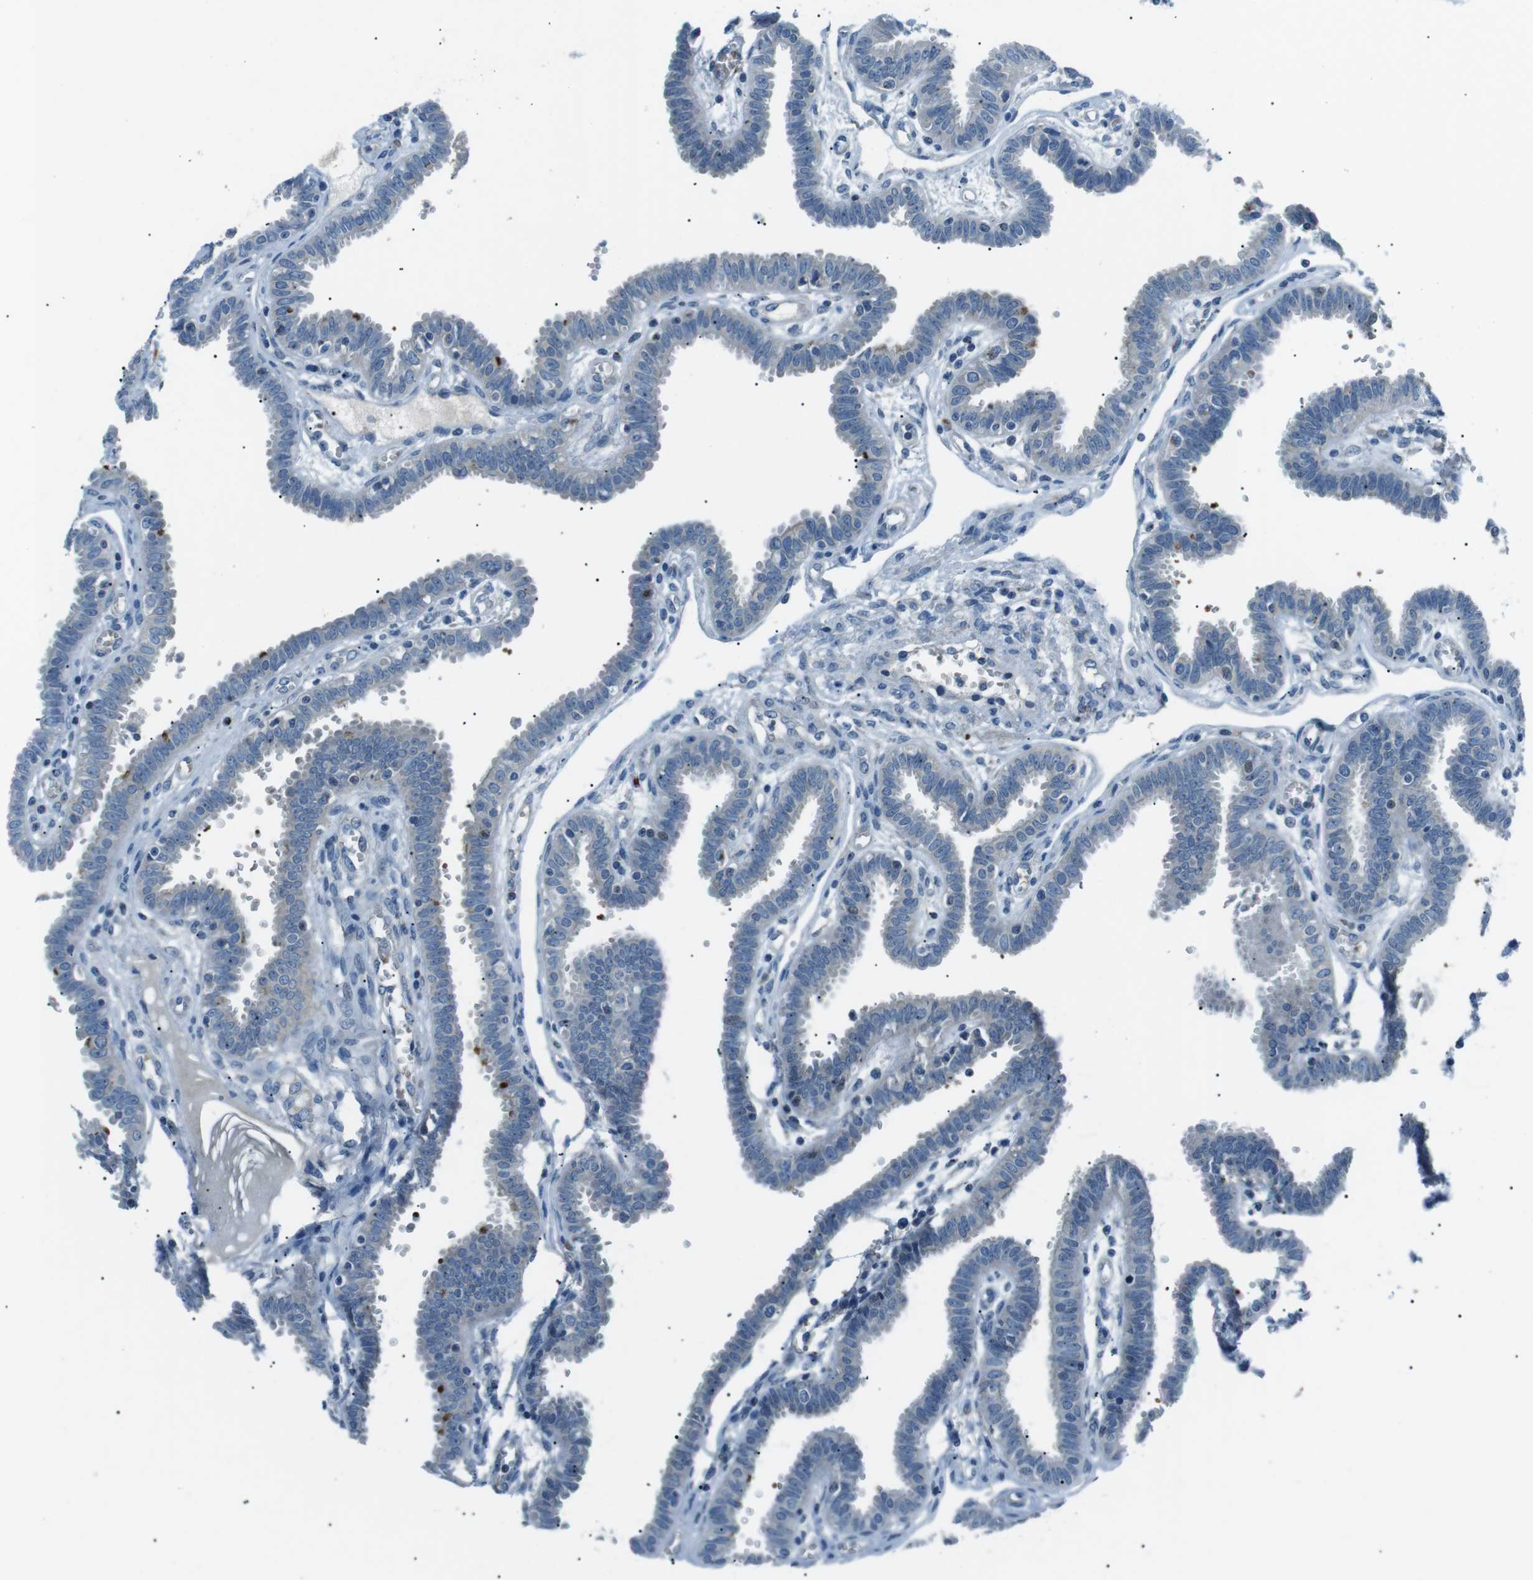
{"staining": {"intensity": "negative", "quantity": "none", "location": "none"}, "tissue": "fallopian tube", "cell_type": "Glandular cells", "image_type": "normal", "snomed": [{"axis": "morphology", "description": "Normal tissue, NOS"}, {"axis": "topography", "description": "Fallopian tube"}], "caption": "This is a image of IHC staining of unremarkable fallopian tube, which shows no staining in glandular cells. (Brightfield microscopy of DAB (3,3'-diaminobenzidine) immunohistochemistry at high magnification).", "gene": "ST6GAL1", "patient": {"sex": "female", "age": 32}}